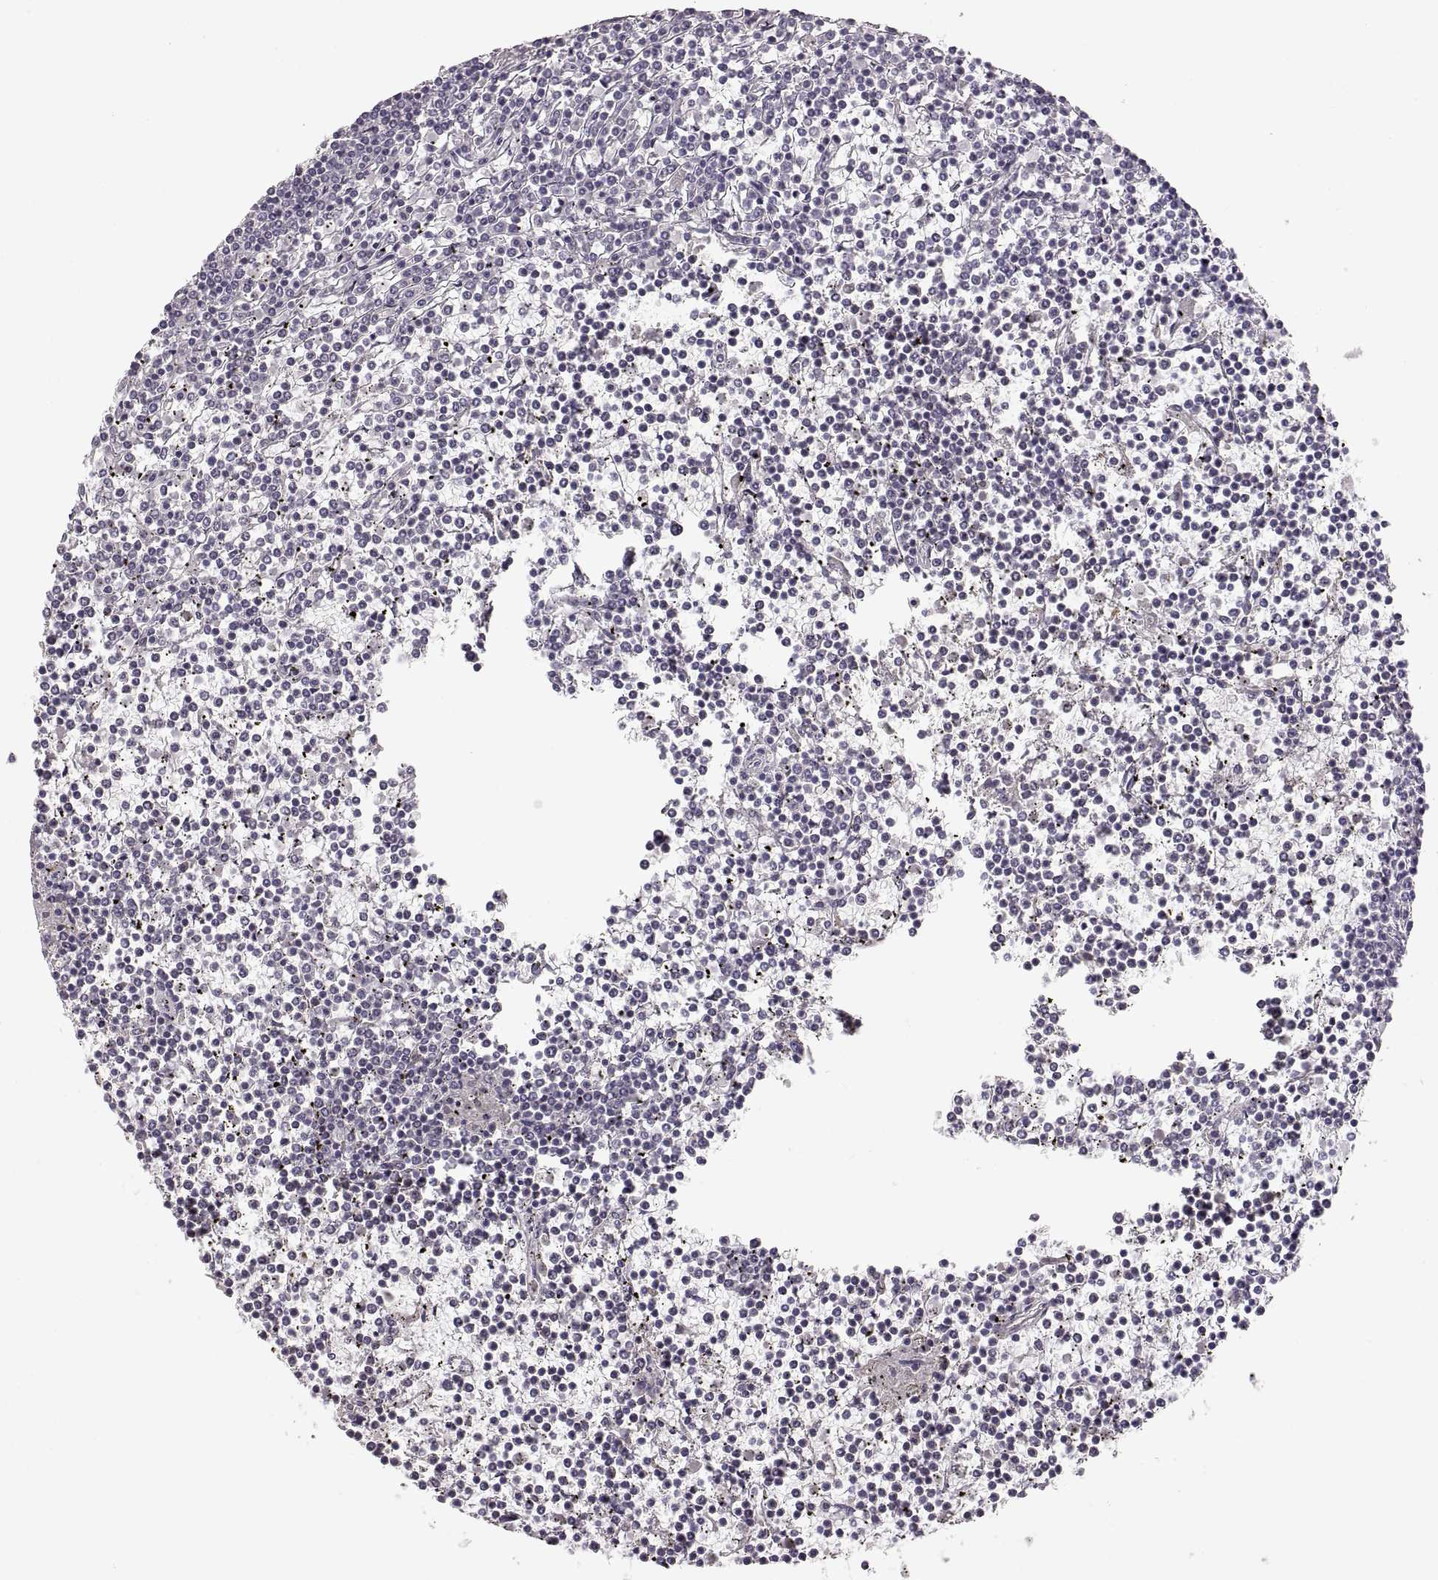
{"staining": {"intensity": "negative", "quantity": "none", "location": "none"}, "tissue": "lymphoma", "cell_type": "Tumor cells", "image_type": "cancer", "snomed": [{"axis": "morphology", "description": "Malignant lymphoma, non-Hodgkin's type, Low grade"}, {"axis": "topography", "description": "Spleen"}], "caption": "This micrograph is of low-grade malignant lymphoma, non-Hodgkin's type stained with immunohistochemistry to label a protein in brown with the nuclei are counter-stained blue. There is no positivity in tumor cells.", "gene": "PCSK2", "patient": {"sex": "female", "age": 19}}